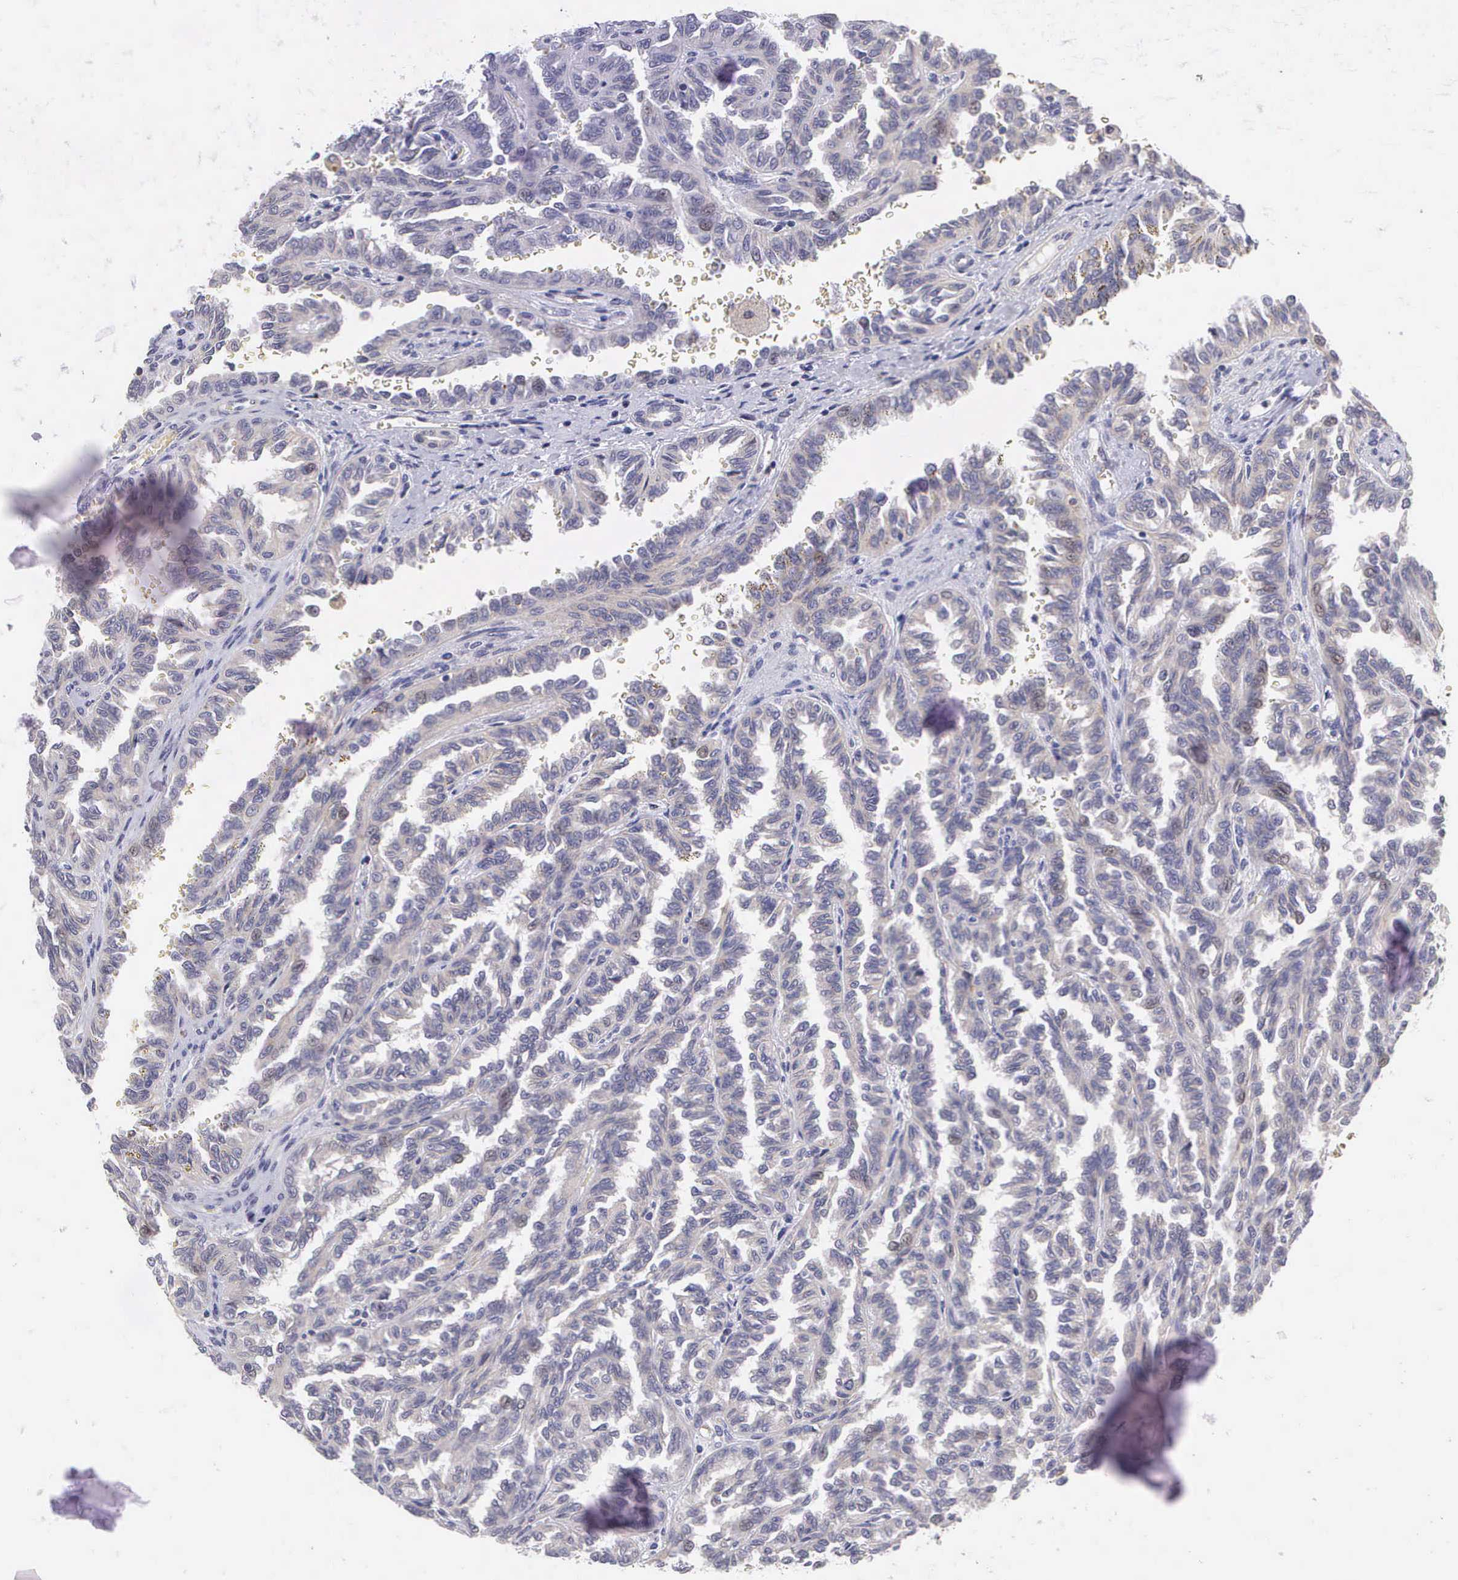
{"staining": {"intensity": "negative", "quantity": "none", "location": "none"}, "tissue": "renal cancer", "cell_type": "Tumor cells", "image_type": "cancer", "snomed": [{"axis": "morphology", "description": "Inflammation, NOS"}, {"axis": "morphology", "description": "Adenocarcinoma, NOS"}, {"axis": "topography", "description": "Kidney"}], "caption": "Renal adenocarcinoma was stained to show a protein in brown. There is no significant staining in tumor cells. (DAB immunohistochemistry visualized using brightfield microscopy, high magnification).", "gene": "GRIPAP1", "patient": {"sex": "male", "age": 68}}